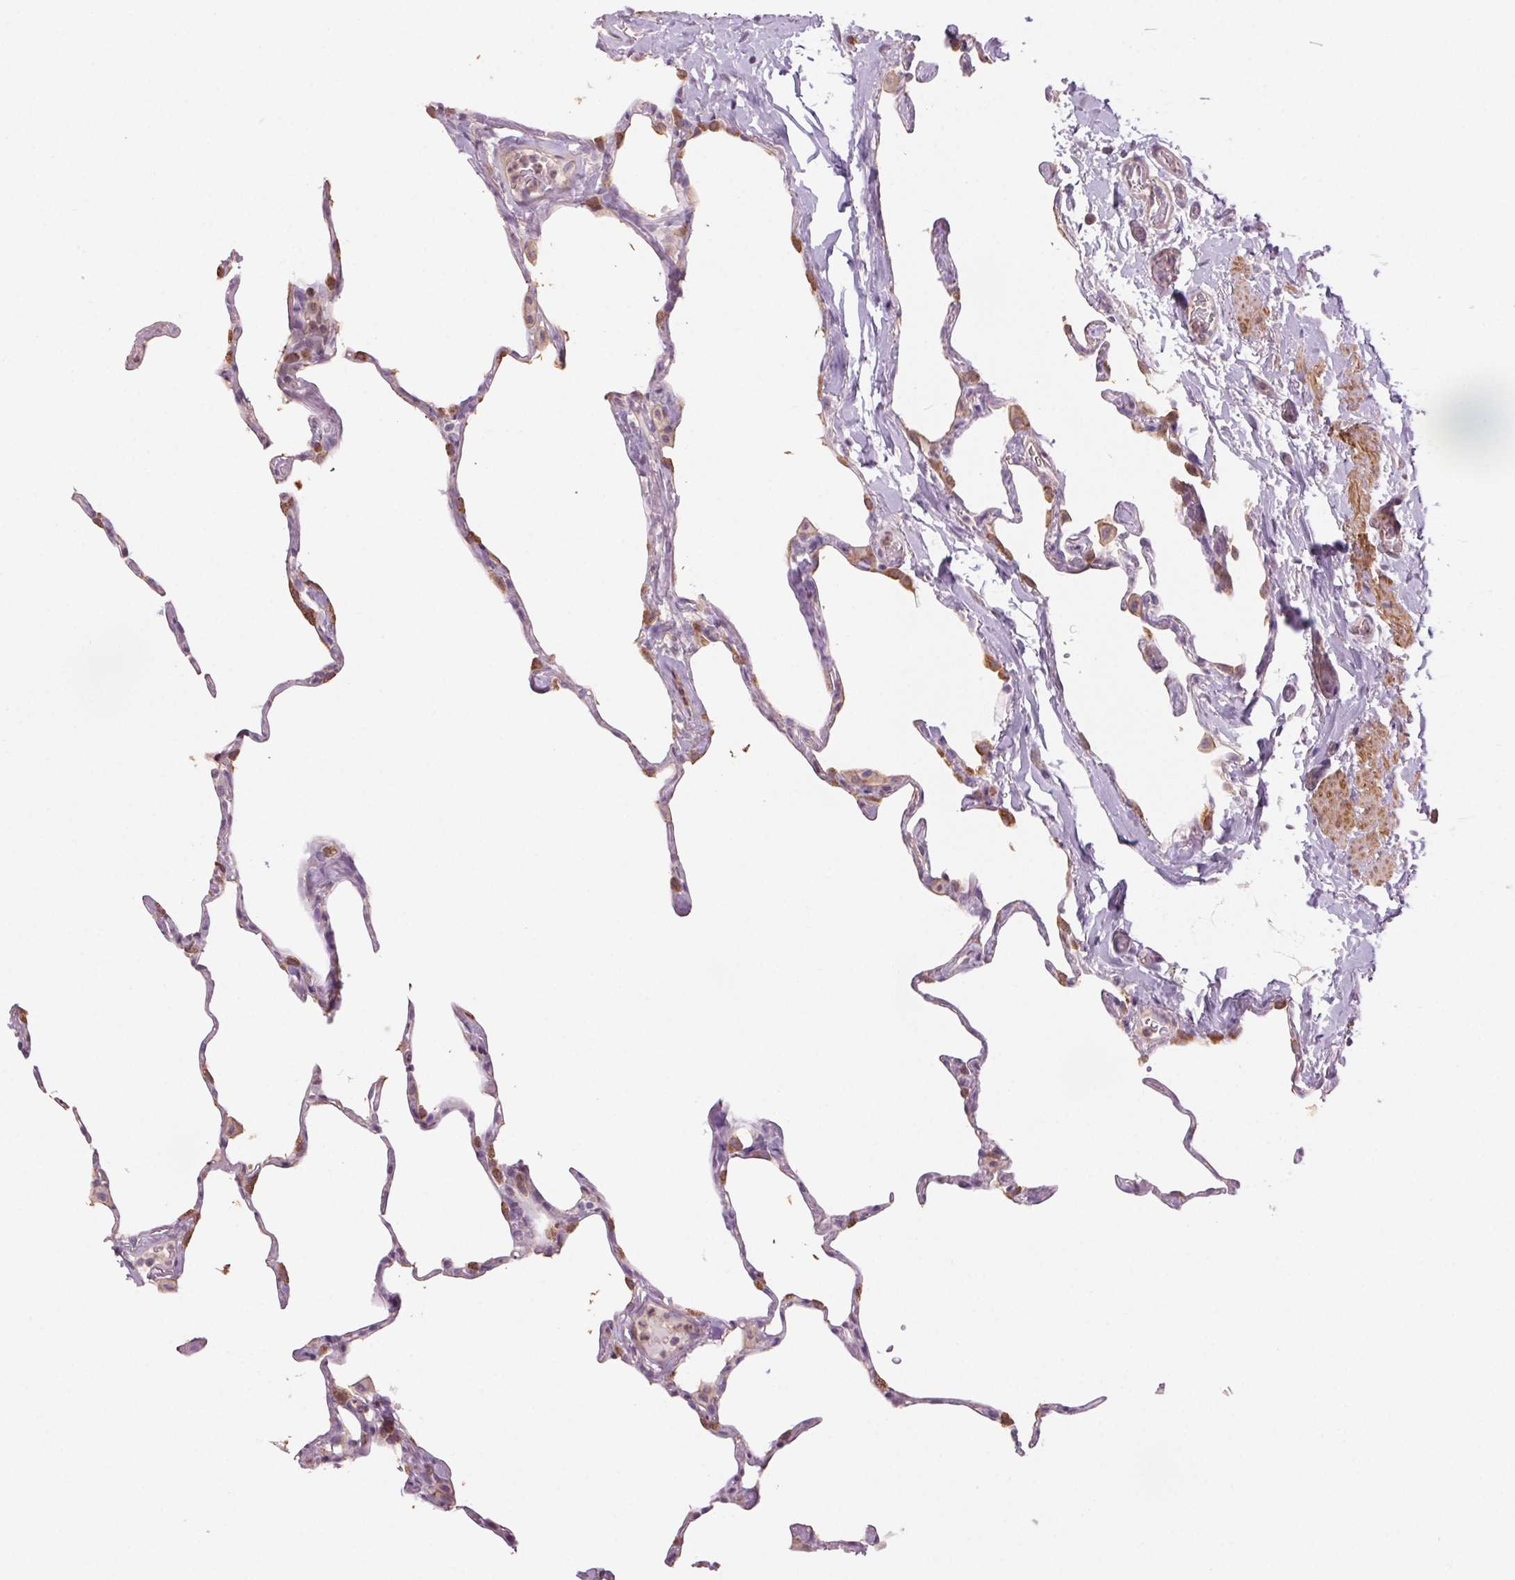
{"staining": {"intensity": "strong", "quantity": "25%-75%", "location": "cytoplasmic/membranous"}, "tissue": "lung", "cell_type": "Alveolar cells", "image_type": "normal", "snomed": [{"axis": "morphology", "description": "Normal tissue, NOS"}, {"axis": "topography", "description": "Lung"}], "caption": "IHC (DAB (3,3'-diaminobenzidine)) staining of normal lung shows strong cytoplasmic/membranous protein expression in approximately 25%-75% of alveolar cells.", "gene": "HHLA2", "patient": {"sex": "male", "age": 65}}